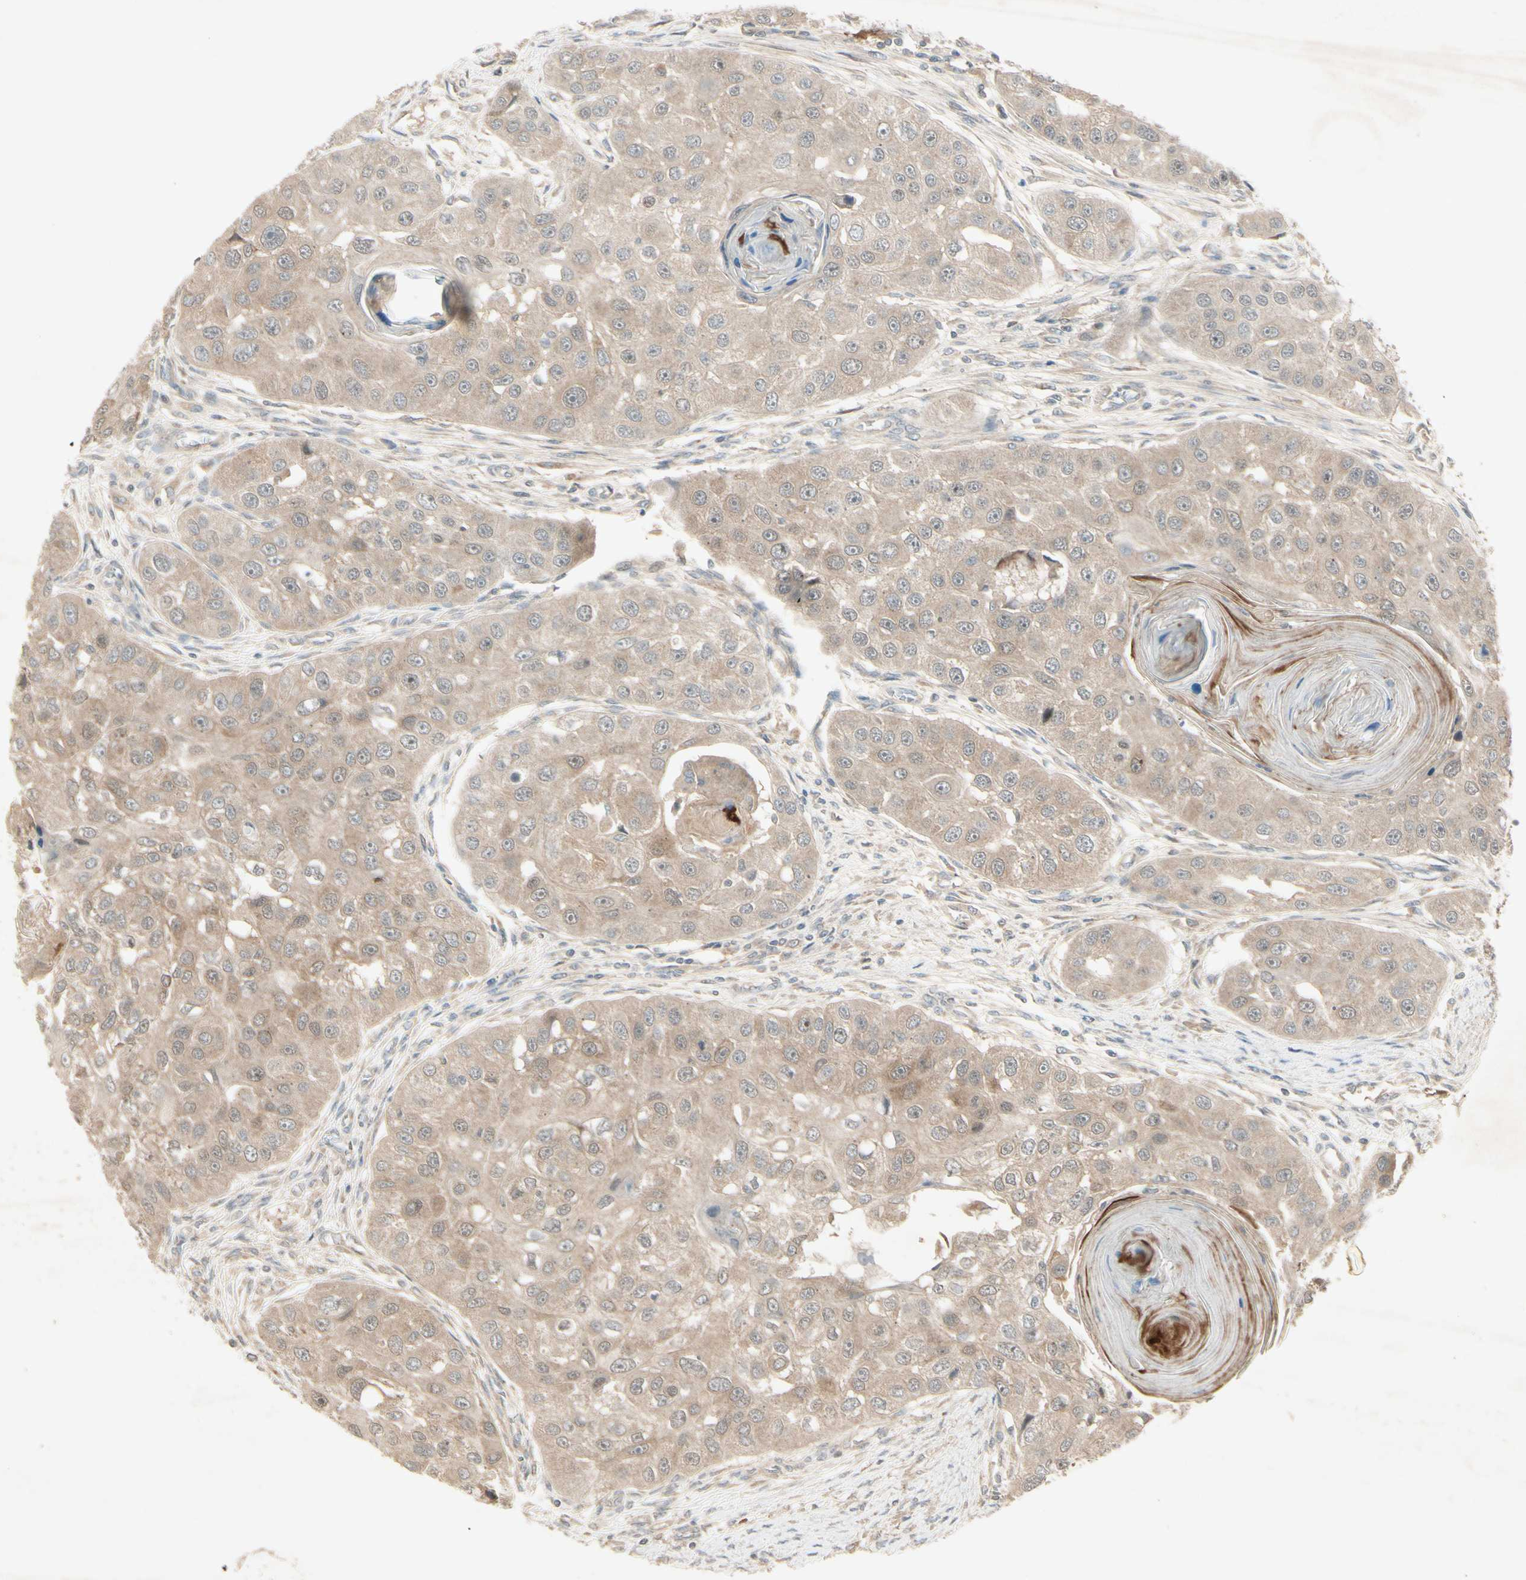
{"staining": {"intensity": "weak", "quantity": ">75%", "location": "cytoplasmic/membranous"}, "tissue": "head and neck cancer", "cell_type": "Tumor cells", "image_type": "cancer", "snomed": [{"axis": "morphology", "description": "Normal tissue, NOS"}, {"axis": "morphology", "description": "Squamous cell carcinoma, NOS"}, {"axis": "topography", "description": "Skeletal muscle"}, {"axis": "topography", "description": "Head-Neck"}], "caption": "Immunohistochemical staining of human head and neck squamous cell carcinoma displays low levels of weak cytoplasmic/membranous staining in approximately >75% of tumor cells. (Brightfield microscopy of DAB IHC at high magnification).", "gene": "FHDC1", "patient": {"sex": "male", "age": 51}}